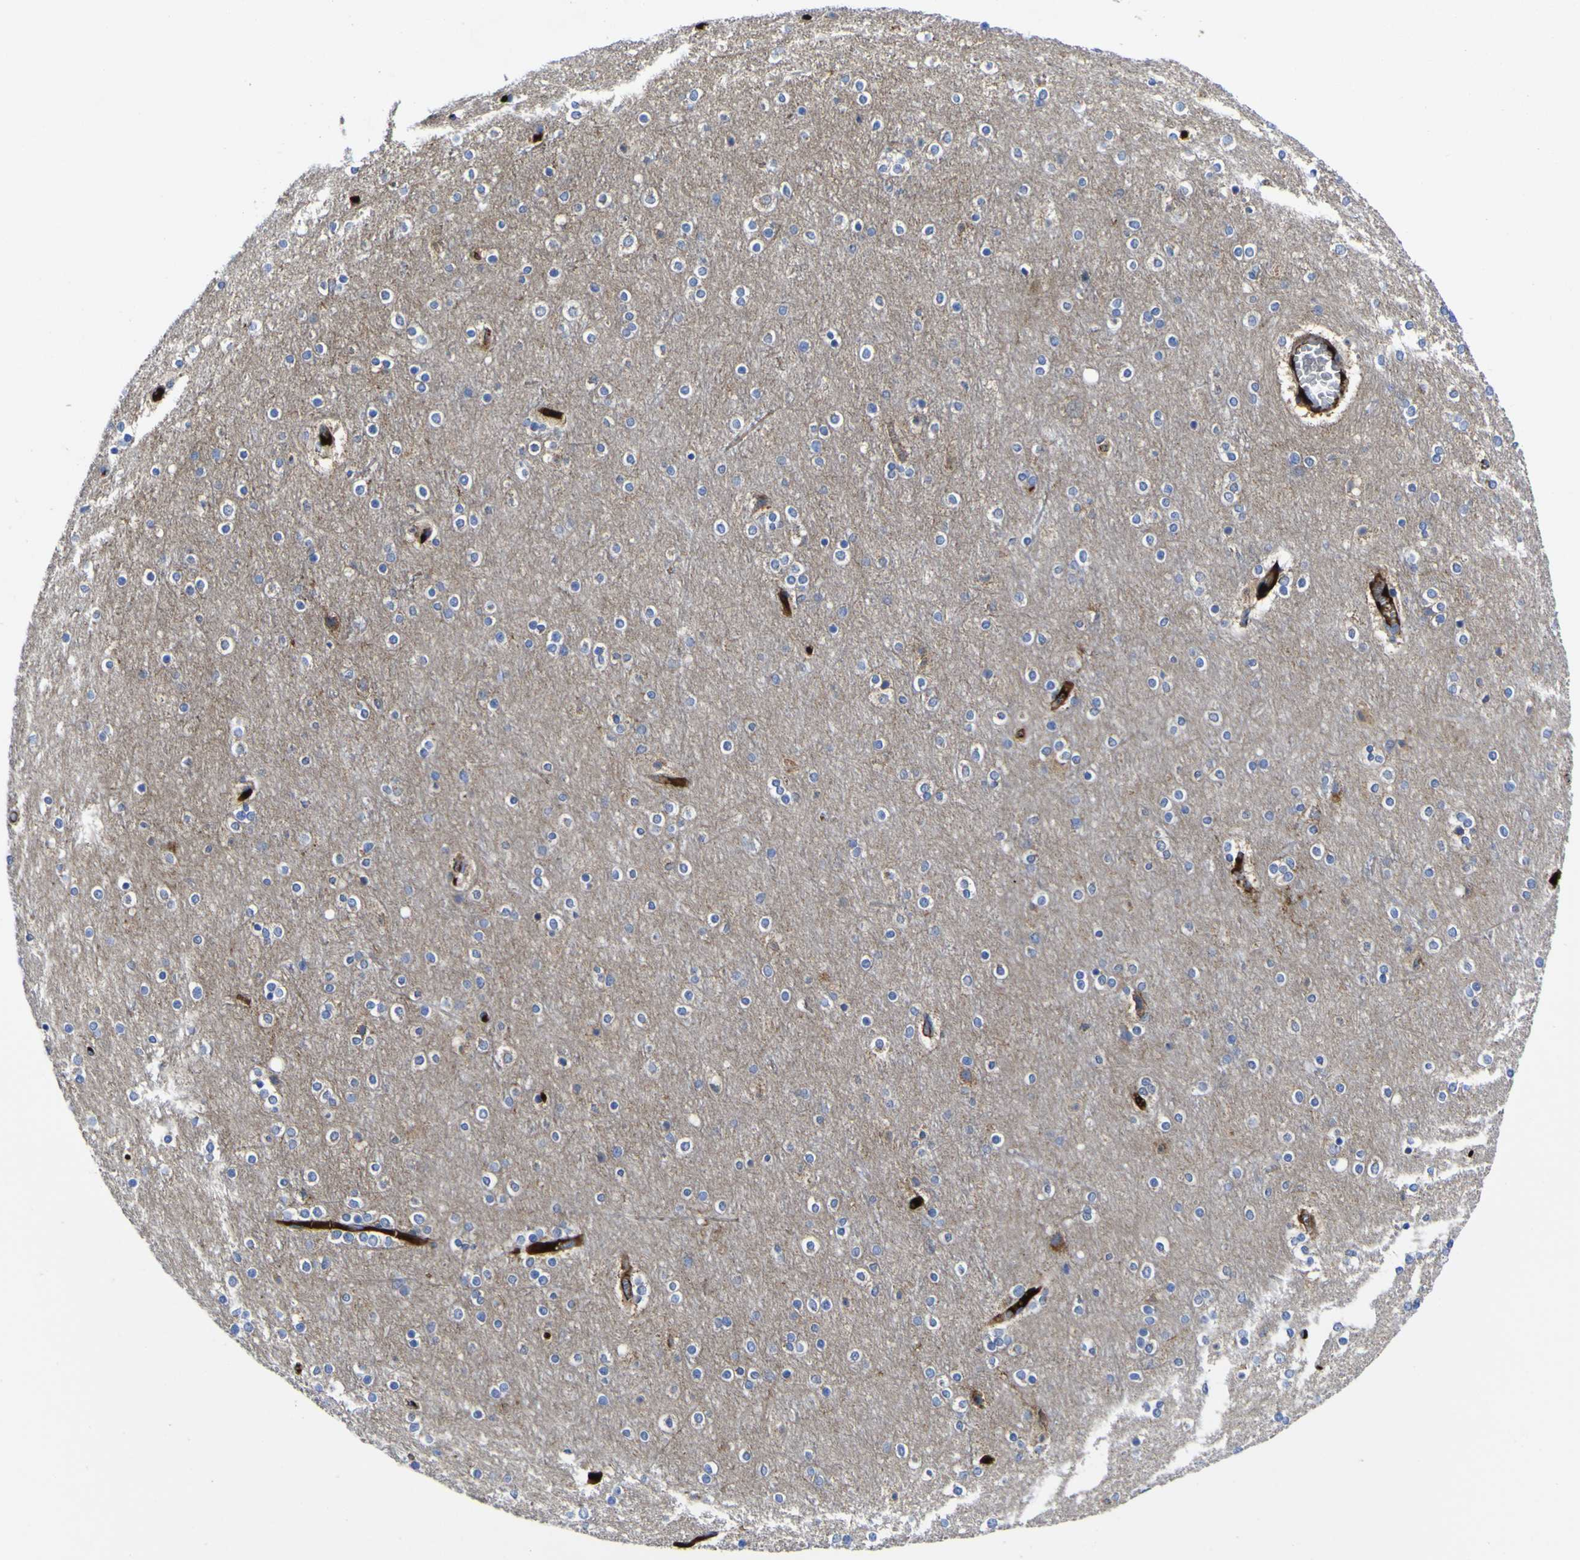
{"staining": {"intensity": "strong", "quantity": ">75%", "location": "cytoplasmic/membranous"}, "tissue": "cerebral cortex", "cell_type": "Endothelial cells", "image_type": "normal", "snomed": [{"axis": "morphology", "description": "Normal tissue, NOS"}, {"axis": "topography", "description": "Cerebral cortex"}], "caption": "Immunohistochemical staining of benign cerebral cortex displays strong cytoplasmic/membranous protein staining in about >75% of endothelial cells.", "gene": "CCDC90B", "patient": {"sex": "female", "age": 54}}